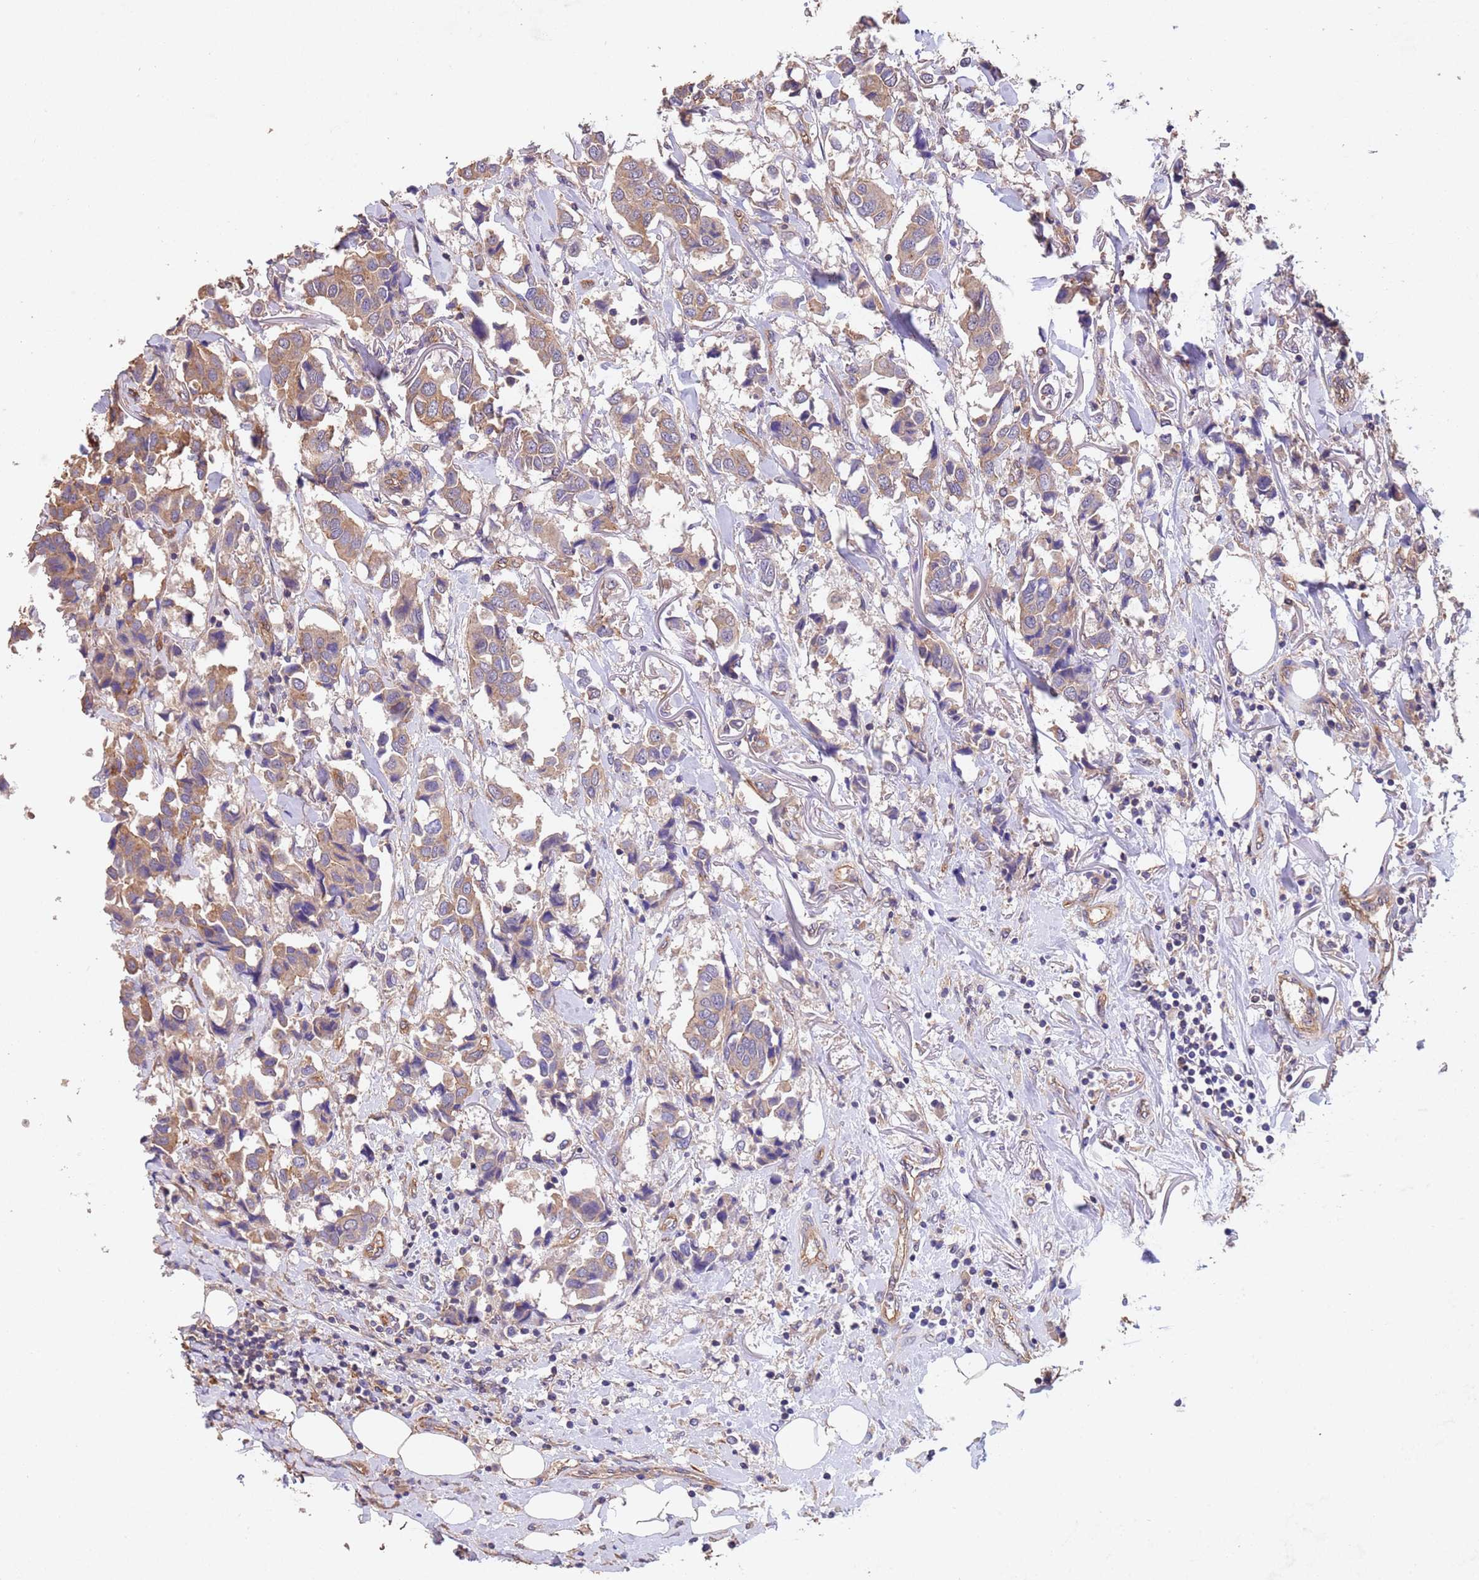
{"staining": {"intensity": "moderate", "quantity": ">75%", "location": "cytoplasmic/membranous"}, "tissue": "breast cancer", "cell_type": "Tumor cells", "image_type": "cancer", "snomed": [{"axis": "morphology", "description": "Duct carcinoma"}, {"axis": "topography", "description": "Breast"}], "caption": "Protein expression by IHC reveals moderate cytoplasmic/membranous positivity in about >75% of tumor cells in intraductal carcinoma (breast).", "gene": "MTX3", "patient": {"sex": "female", "age": 80}}